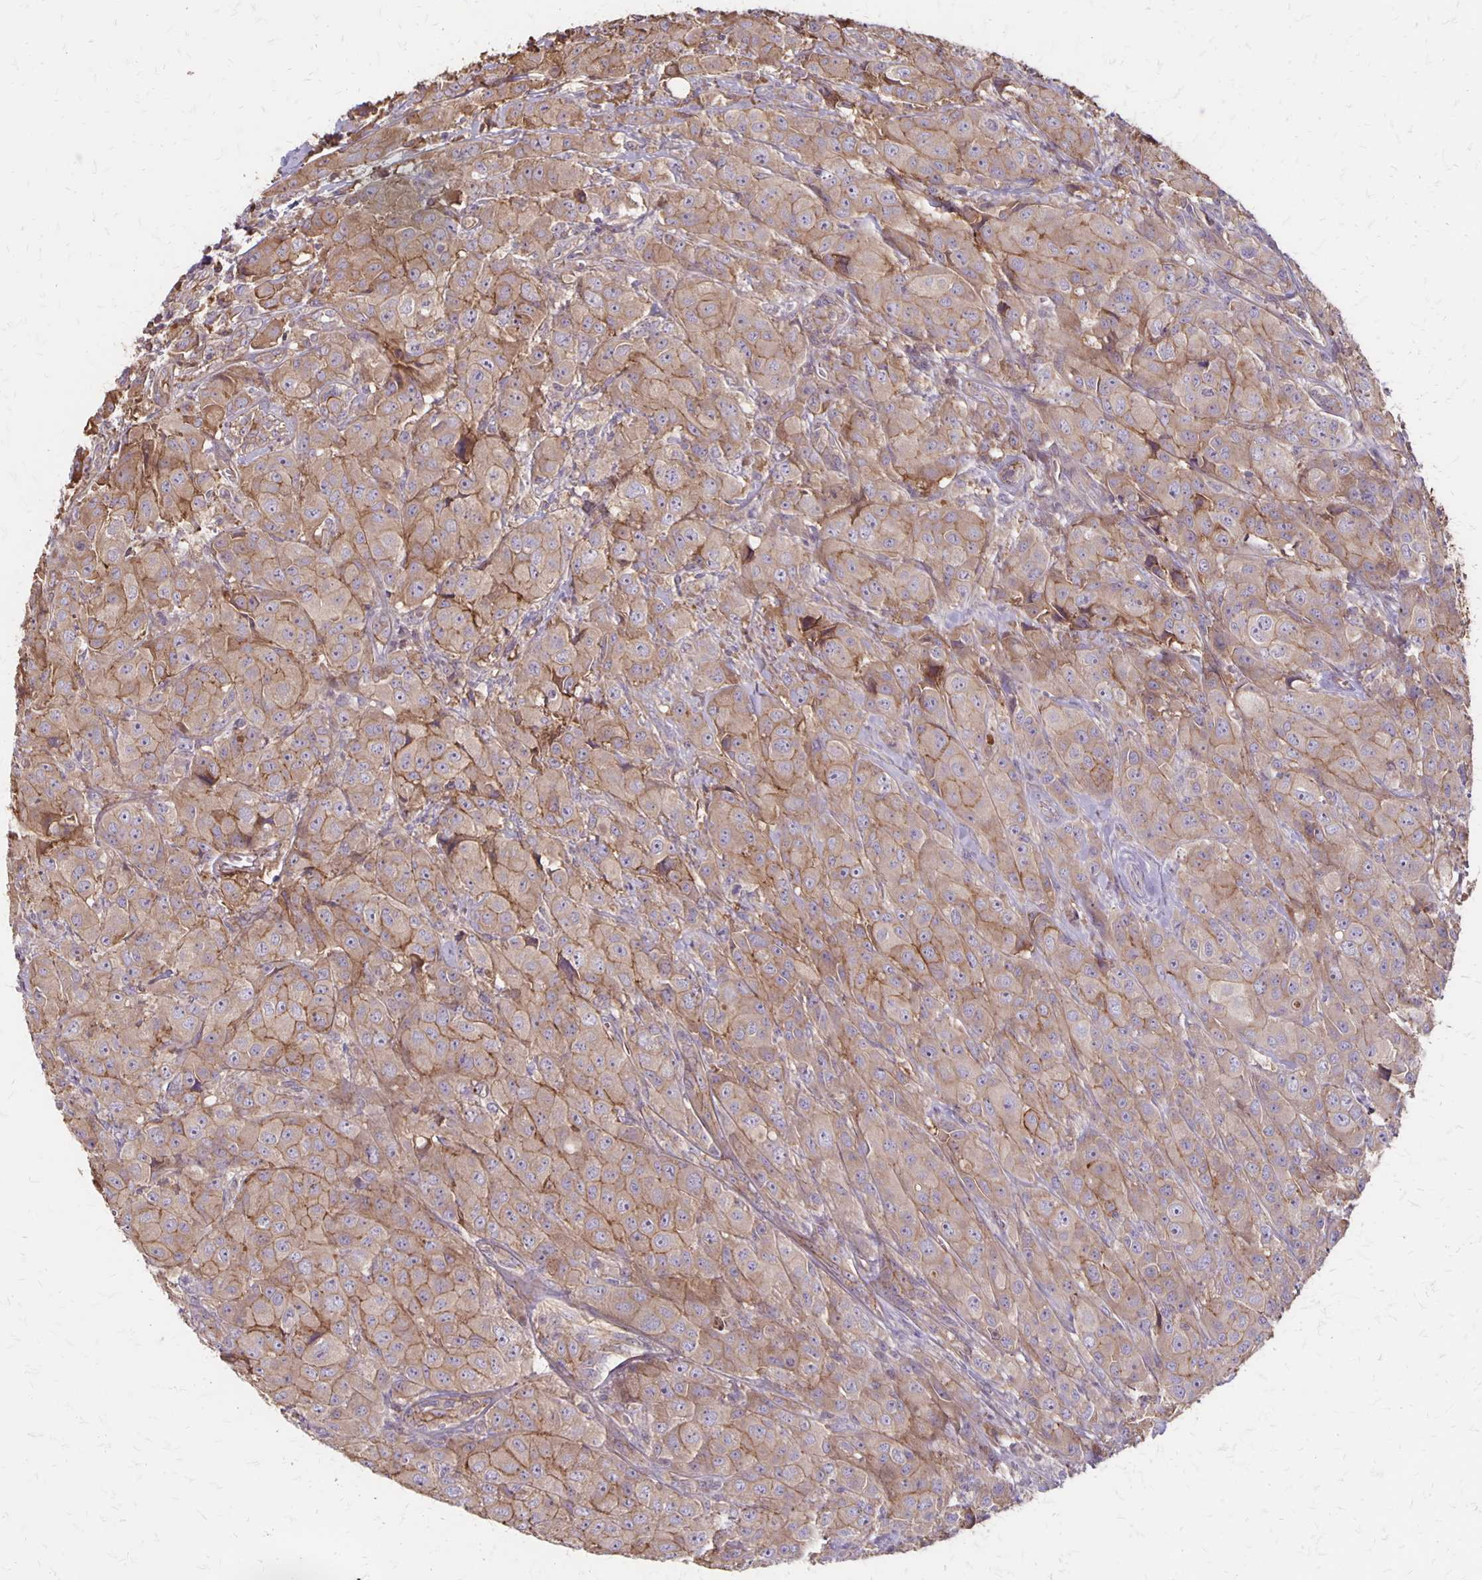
{"staining": {"intensity": "moderate", "quantity": ">75%", "location": "cytoplasmic/membranous"}, "tissue": "breast cancer", "cell_type": "Tumor cells", "image_type": "cancer", "snomed": [{"axis": "morphology", "description": "Normal tissue, NOS"}, {"axis": "morphology", "description": "Duct carcinoma"}, {"axis": "topography", "description": "Breast"}], "caption": "Immunohistochemical staining of human breast invasive ductal carcinoma demonstrates medium levels of moderate cytoplasmic/membranous staining in about >75% of tumor cells. (Stains: DAB in brown, nuclei in blue, Microscopy: brightfield microscopy at high magnification).", "gene": "PROM2", "patient": {"sex": "female", "age": 43}}